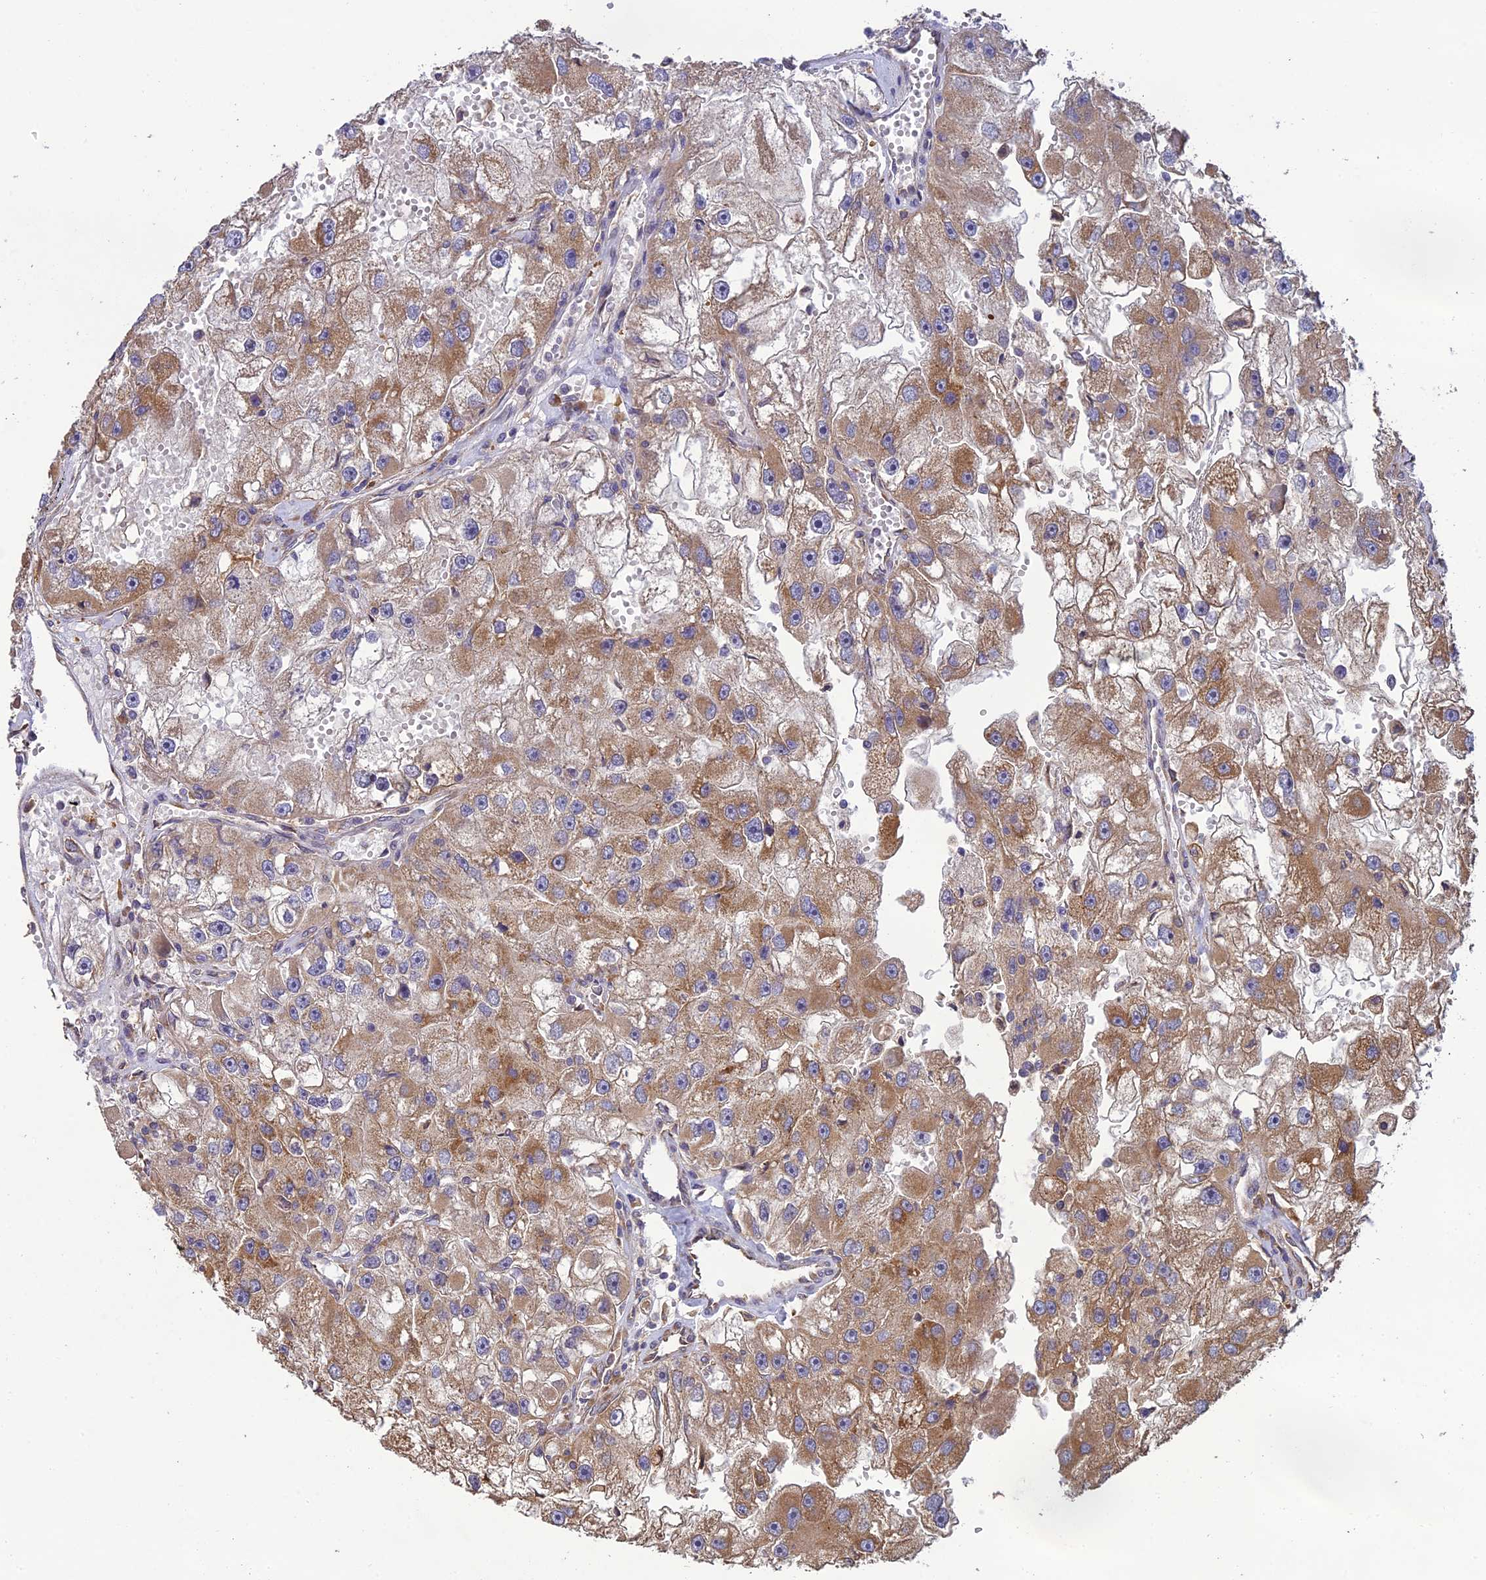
{"staining": {"intensity": "moderate", "quantity": ">75%", "location": "cytoplasmic/membranous"}, "tissue": "renal cancer", "cell_type": "Tumor cells", "image_type": "cancer", "snomed": [{"axis": "morphology", "description": "Adenocarcinoma, NOS"}, {"axis": "topography", "description": "Kidney"}], "caption": "The photomicrograph shows a brown stain indicating the presence of a protein in the cytoplasmic/membranous of tumor cells in renal cancer.", "gene": "MRNIP", "patient": {"sex": "male", "age": 63}}